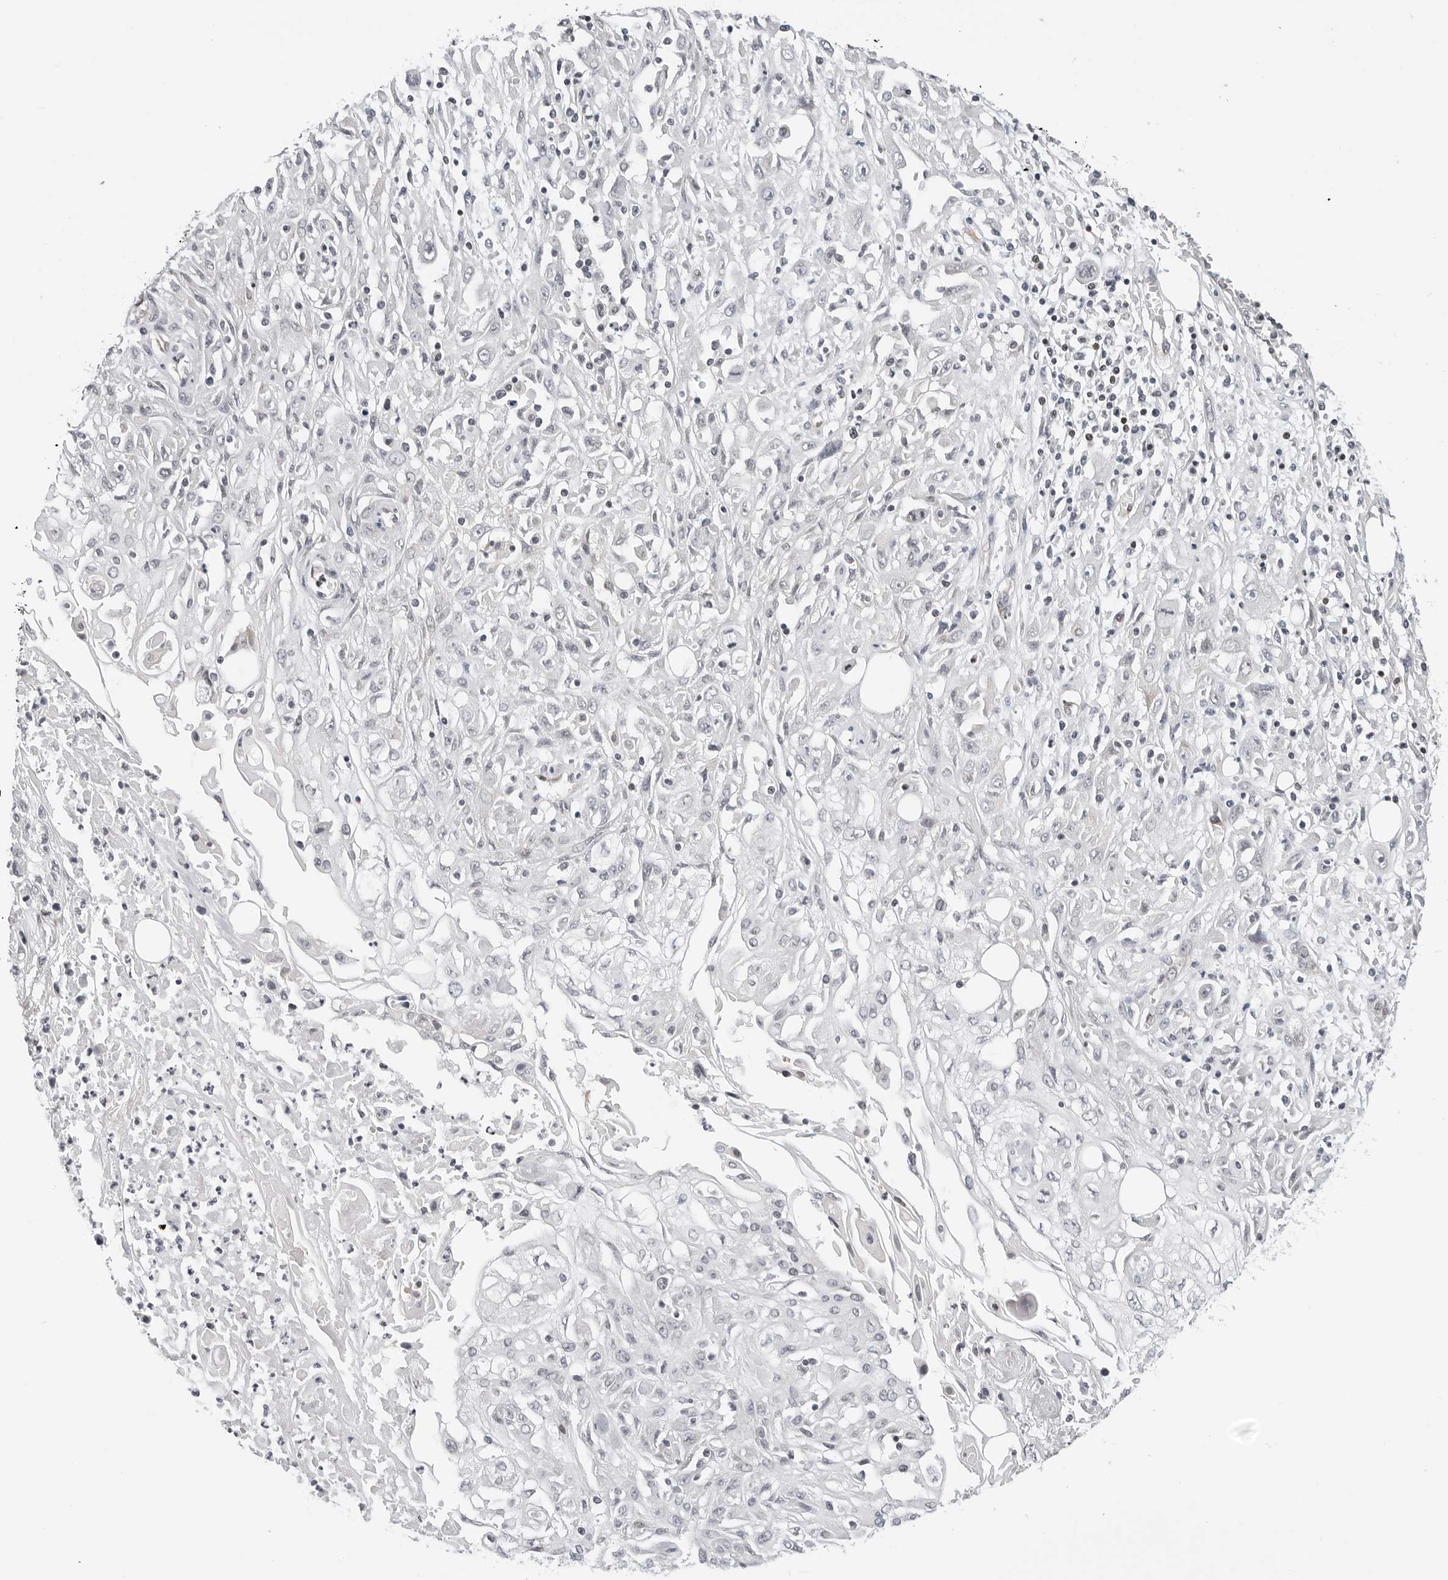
{"staining": {"intensity": "negative", "quantity": "none", "location": "none"}, "tissue": "skin cancer", "cell_type": "Tumor cells", "image_type": "cancer", "snomed": [{"axis": "morphology", "description": "Squamous cell carcinoma, NOS"}, {"axis": "morphology", "description": "Squamous cell carcinoma, metastatic, NOS"}, {"axis": "topography", "description": "Skin"}, {"axis": "topography", "description": "Lymph node"}], "caption": "This is an immunohistochemistry micrograph of human skin cancer. There is no positivity in tumor cells.", "gene": "C8orf33", "patient": {"sex": "male", "age": 75}}